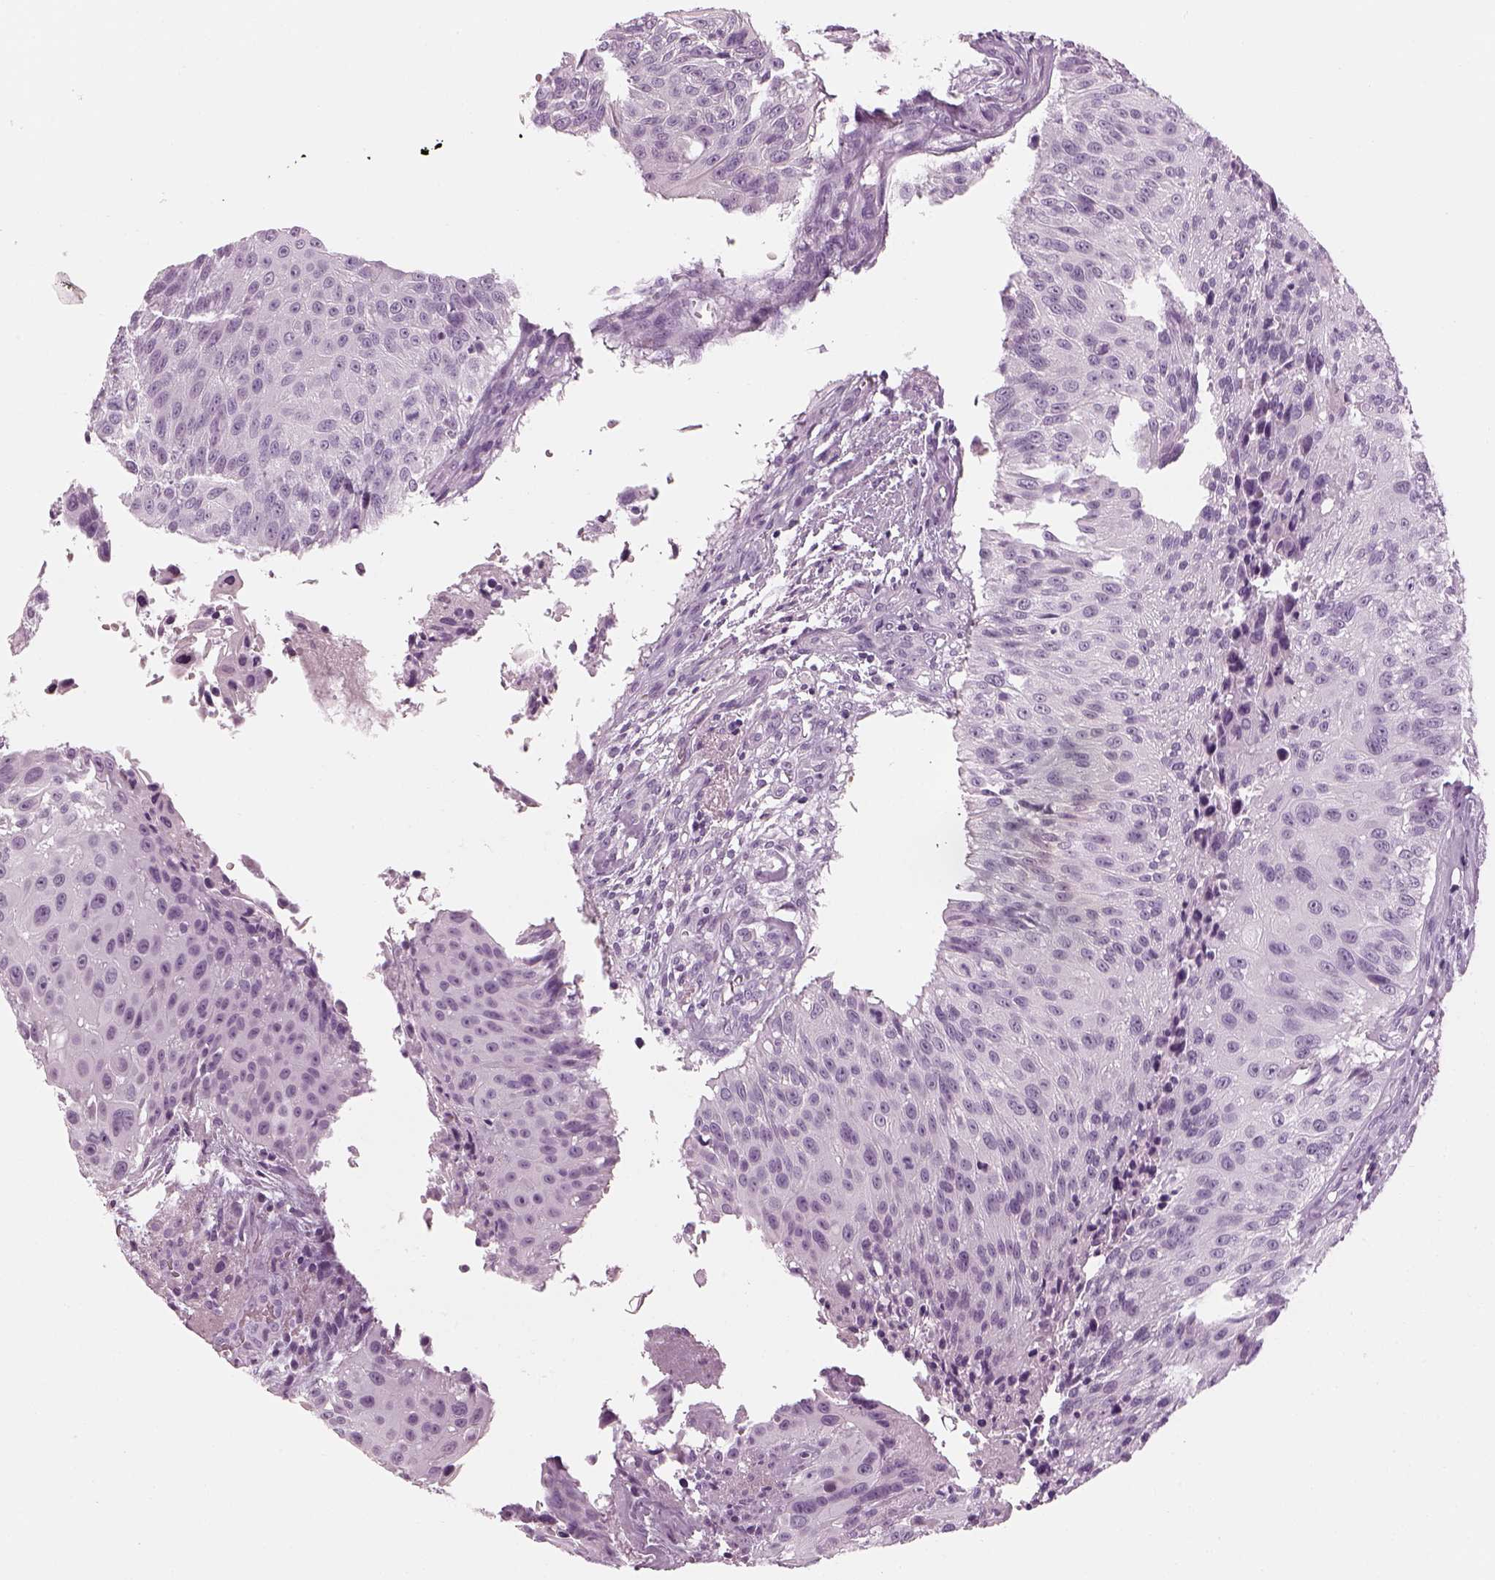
{"staining": {"intensity": "negative", "quantity": "none", "location": "none"}, "tissue": "urothelial cancer", "cell_type": "Tumor cells", "image_type": "cancer", "snomed": [{"axis": "morphology", "description": "Urothelial carcinoma, NOS"}, {"axis": "topography", "description": "Urinary bladder"}], "caption": "Transitional cell carcinoma stained for a protein using IHC shows no expression tumor cells.", "gene": "SAG", "patient": {"sex": "male", "age": 55}}